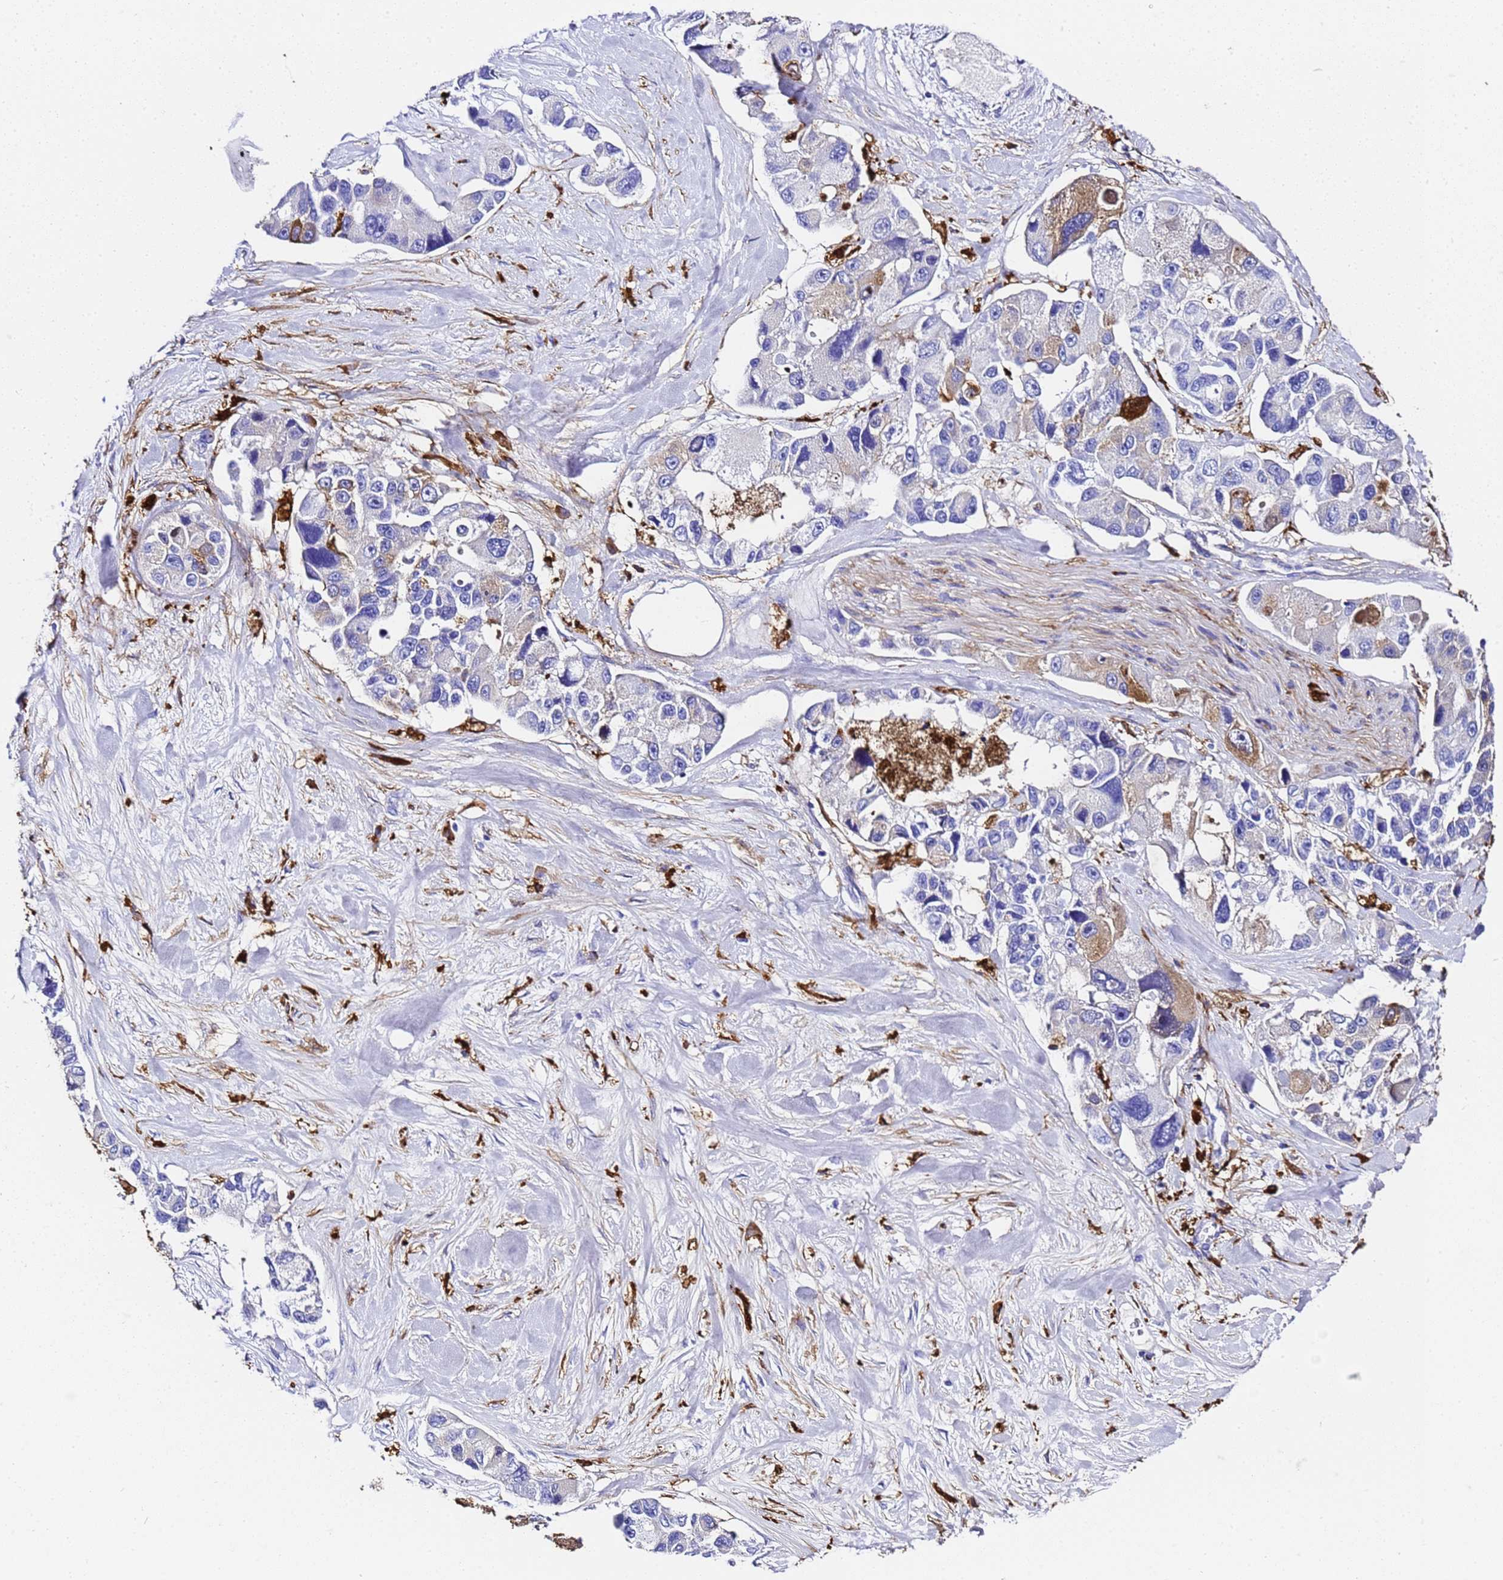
{"staining": {"intensity": "weak", "quantity": "<25%", "location": "cytoplasmic/membranous"}, "tissue": "lung cancer", "cell_type": "Tumor cells", "image_type": "cancer", "snomed": [{"axis": "morphology", "description": "Adenocarcinoma, NOS"}, {"axis": "topography", "description": "Lung"}], "caption": "IHC histopathology image of human lung cancer (adenocarcinoma) stained for a protein (brown), which demonstrates no staining in tumor cells. (Stains: DAB immunohistochemistry with hematoxylin counter stain, Microscopy: brightfield microscopy at high magnification).", "gene": "FTL", "patient": {"sex": "female", "age": 54}}